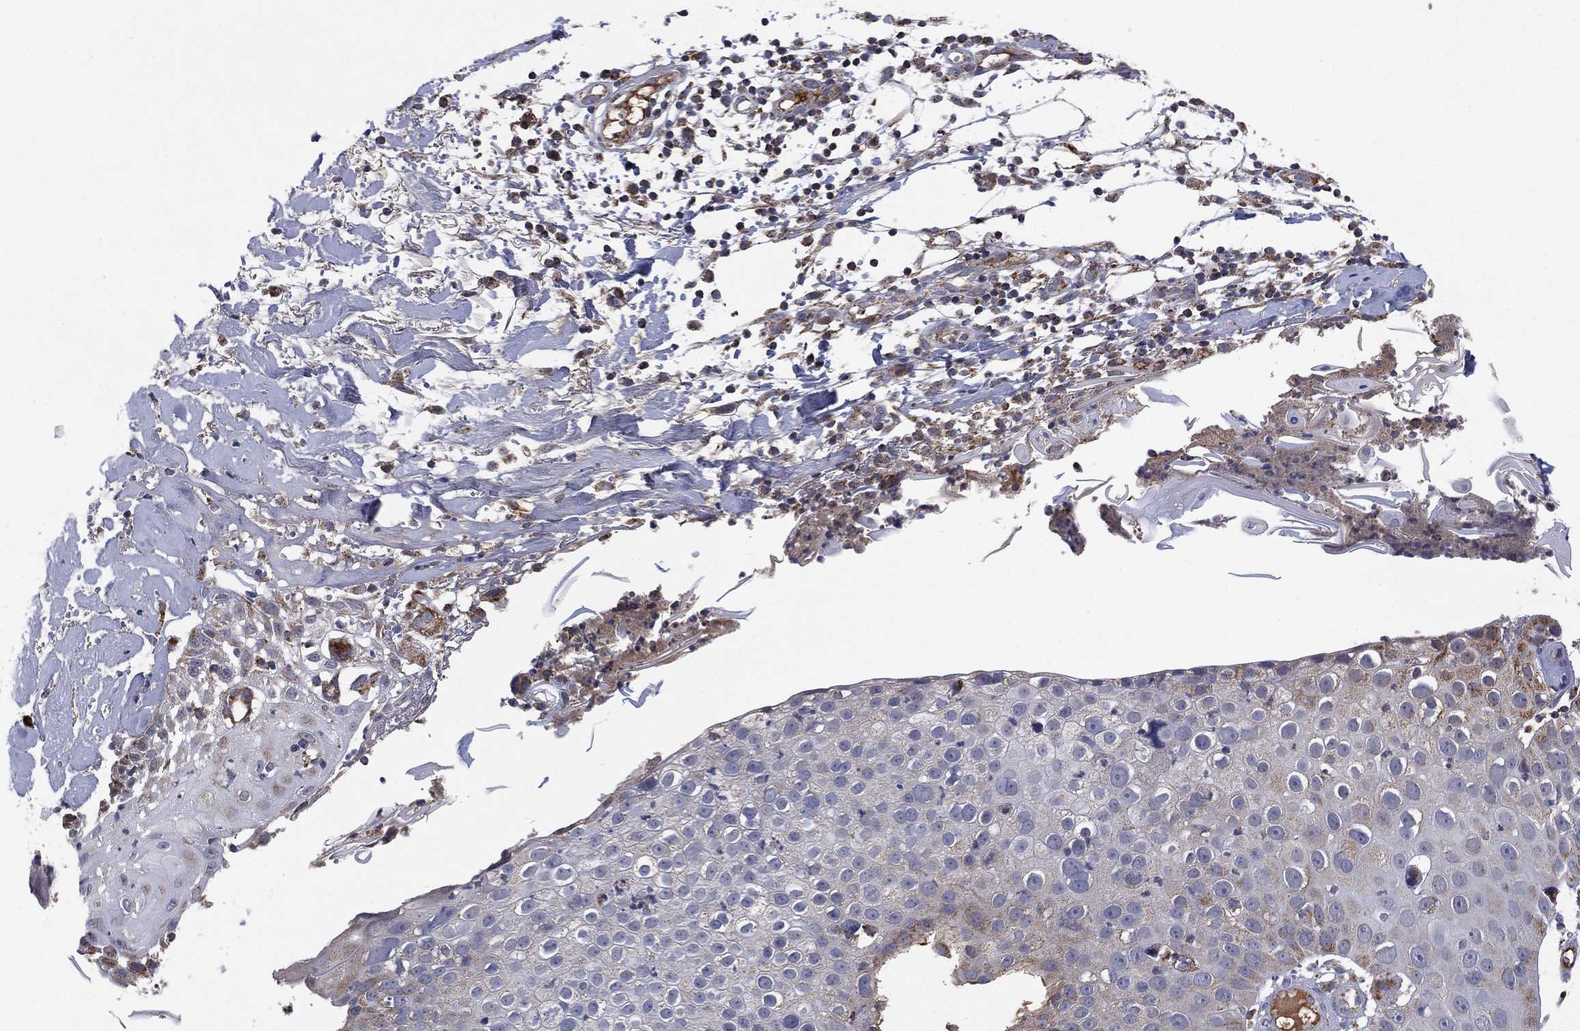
{"staining": {"intensity": "weak", "quantity": "<25%", "location": "cytoplasmic/membranous"}, "tissue": "skin cancer", "cell_type": "Tumor cells", "image_type": "cancer", "snomed": [{"axis": "morphology", "description": "Squamous cell carcinoma, NOS"}, {"axis": "topography", "description": "Skin"}], "caption": "Tumor cells are negative for protein expression in human squamous cell carcinoma (skin).", "gene": "PPP2R5A", "patient": {"sex": "male", "age": 71}}